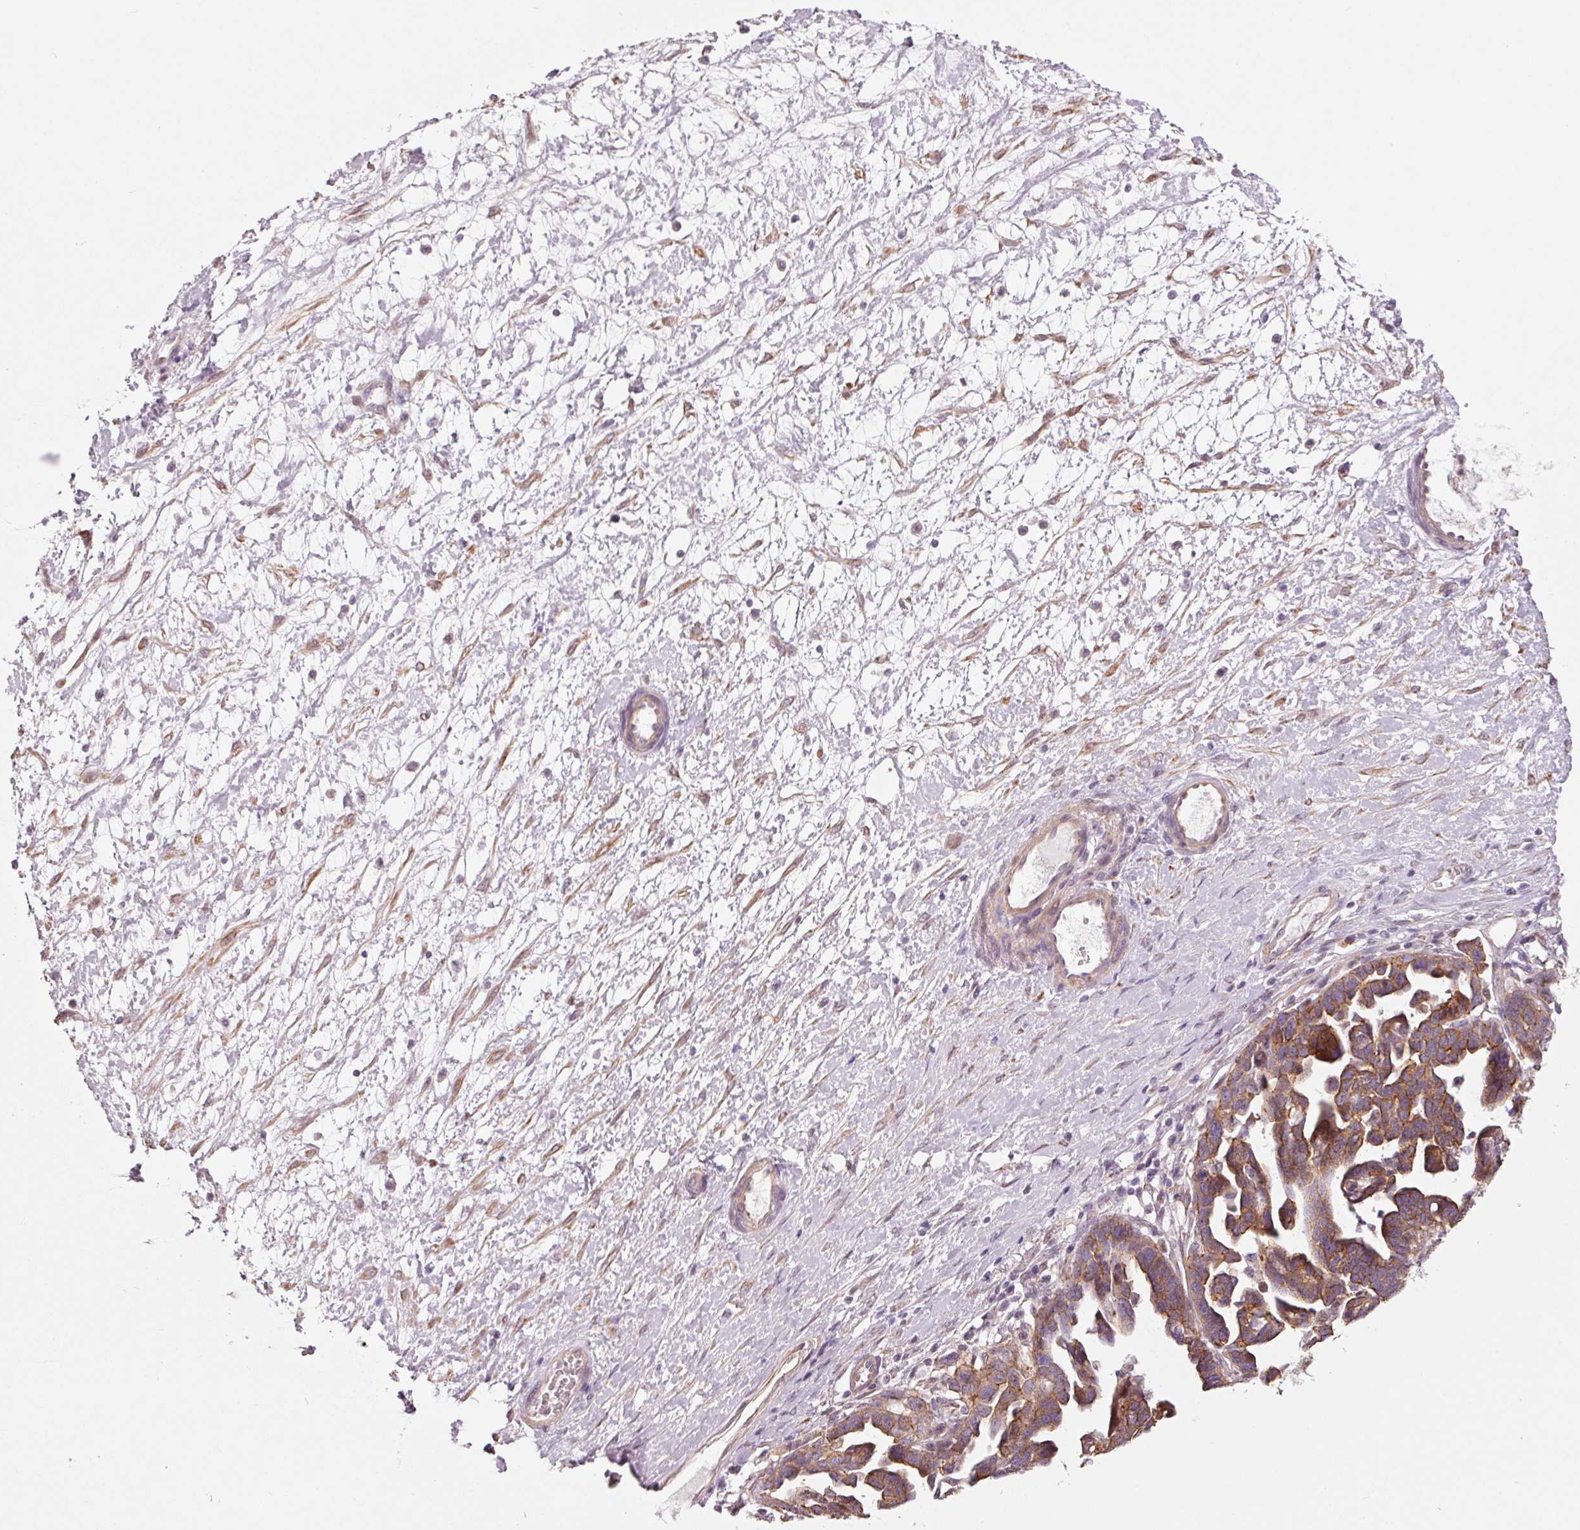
{"staining": {"intensity": "moderate", "quantity": "25%-75%", "location": "cytoplasmic/membranous"}, "tissue": "ovarian cancer", "cell_type": "Tumor cells", "image_type": "cancer", "snomed": [{"axis": "morphology", "description": "Cystadenocarcinoma, serous, NOS"}, {"axis": "topography", "description": "Ovary"}], "caption": "Brown immunohistochemical staining in ovarian cancer displays moderate cytoplasmic/membranous staining in about 25%-75% of tumor cells. (Stains: DAB (3,3'-diaminobenzidine) in brown, nuclei in blue, Microscopy: brightfield microscopy at high magnification).", "gene": "DAPP1", "patient": {"sex": "female", "age": 54}}